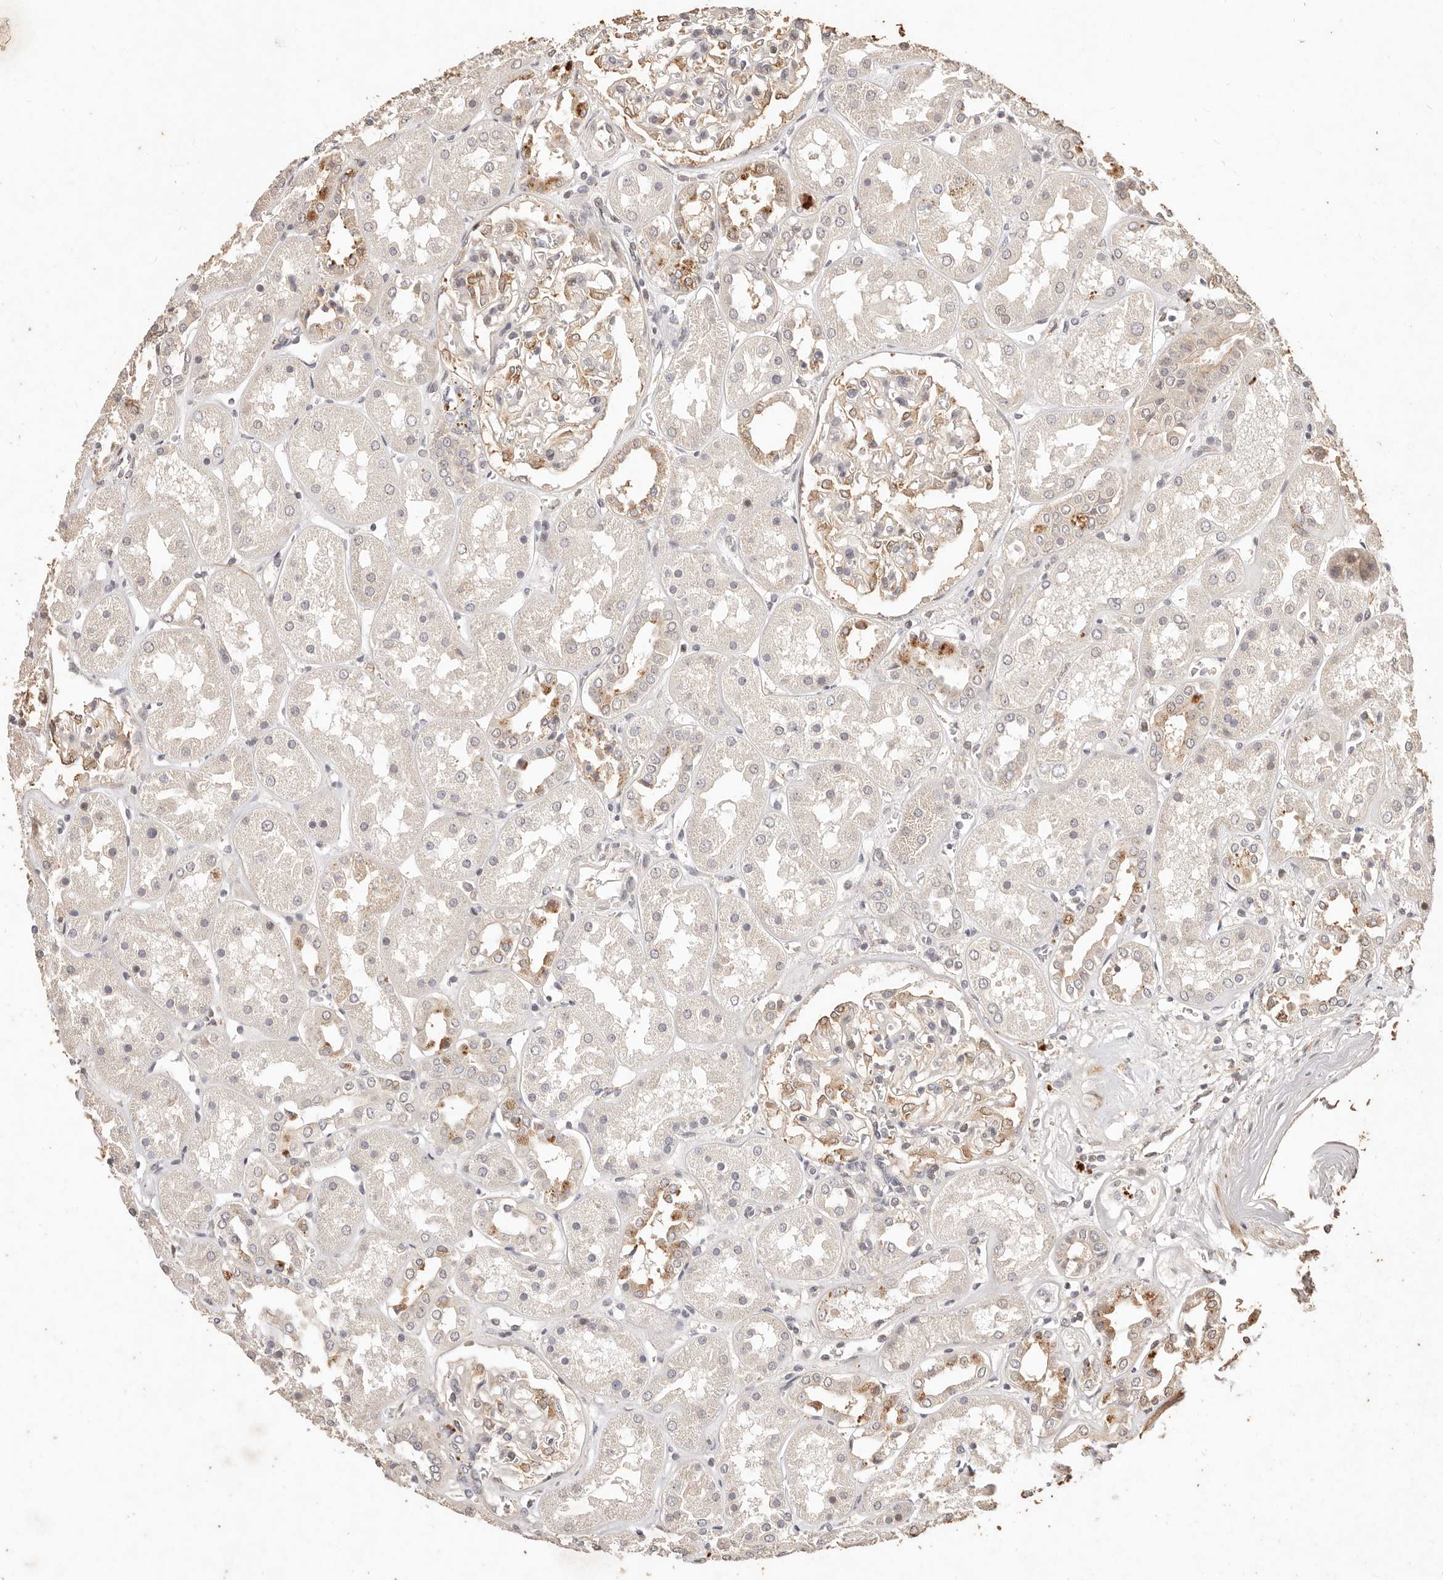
{"staining": {"intensity": "moderate", "quantity": "25%-75%", "location": "cytoplasmic/membranous"}, "tissue": "kidney", "cell_type": "Cells in glomeruli", "image_type": "normal", "snomed": [{"axis": "morphology", "description": "Normal tissue, NOS"}, {"axis": "topography", "description": "Kidney"}], "caption": "Cells in glomeruli display moderate cytoplasmic/membranous positivity in approximately 25%-75% of cells in normal kidney.", "gene": "KIF9", "patient": {"sex": "male", "age": 70}}